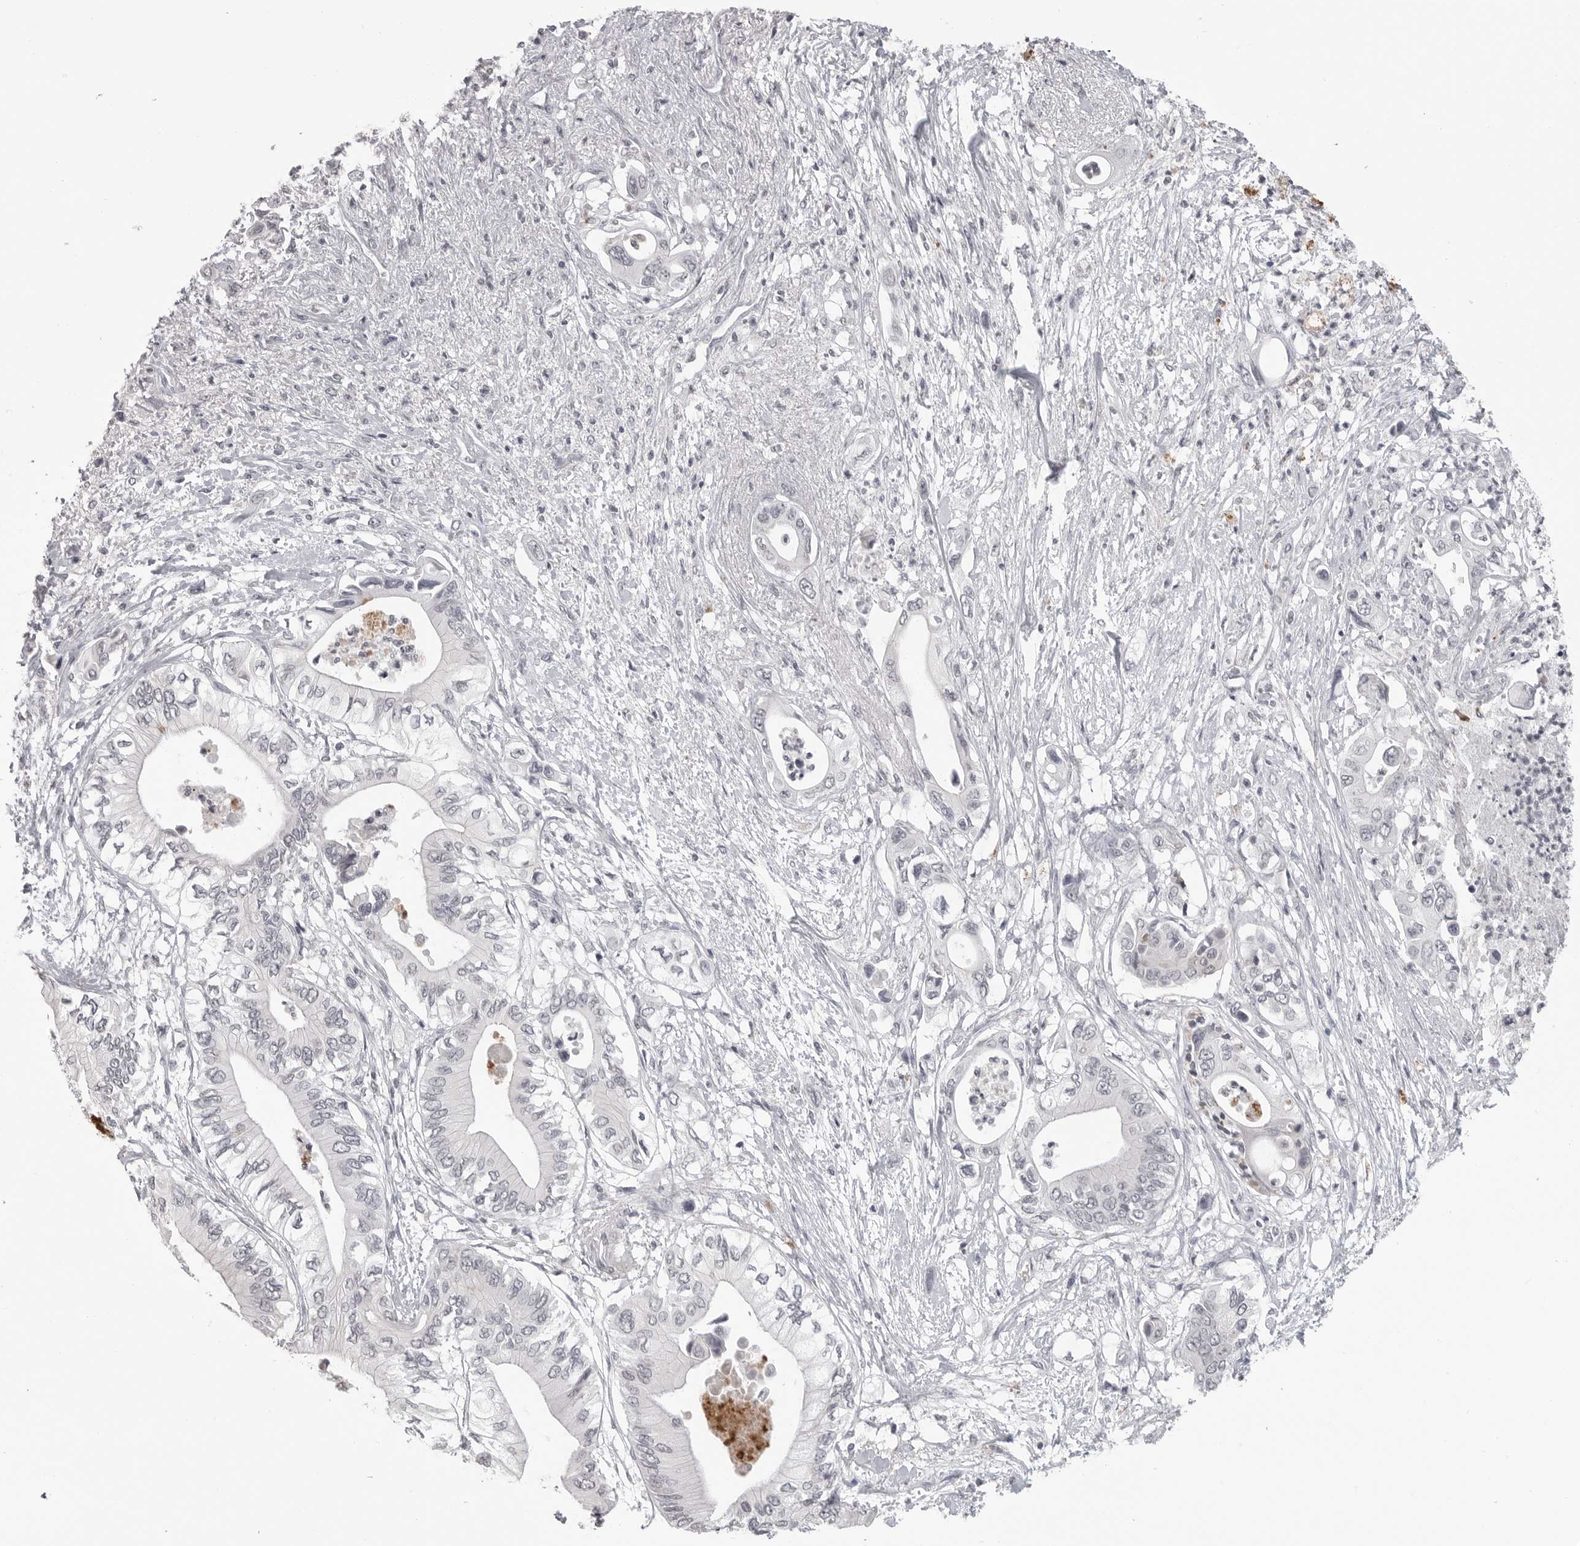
{"staining": {"intensity": "negative", "quantity": "none", "location": "none"}, "tissue": "pancreatic cancer", "cell_type": "Tumor cells", "image_type": "cancer", "snomed": [{"axis": "morphology", "description": "Adenocarcinoma, NOS"}, {"axis": "topography", "description": "Pancreas"}], "caption": "DAB immunohistochemical staining of pancreatic adenocarcinoma exhibits no significant expression in tumor cells. Nuclei are stained in blue.", "gene": "PRSS1", "patient": {"sex": "male", "age": 66}}